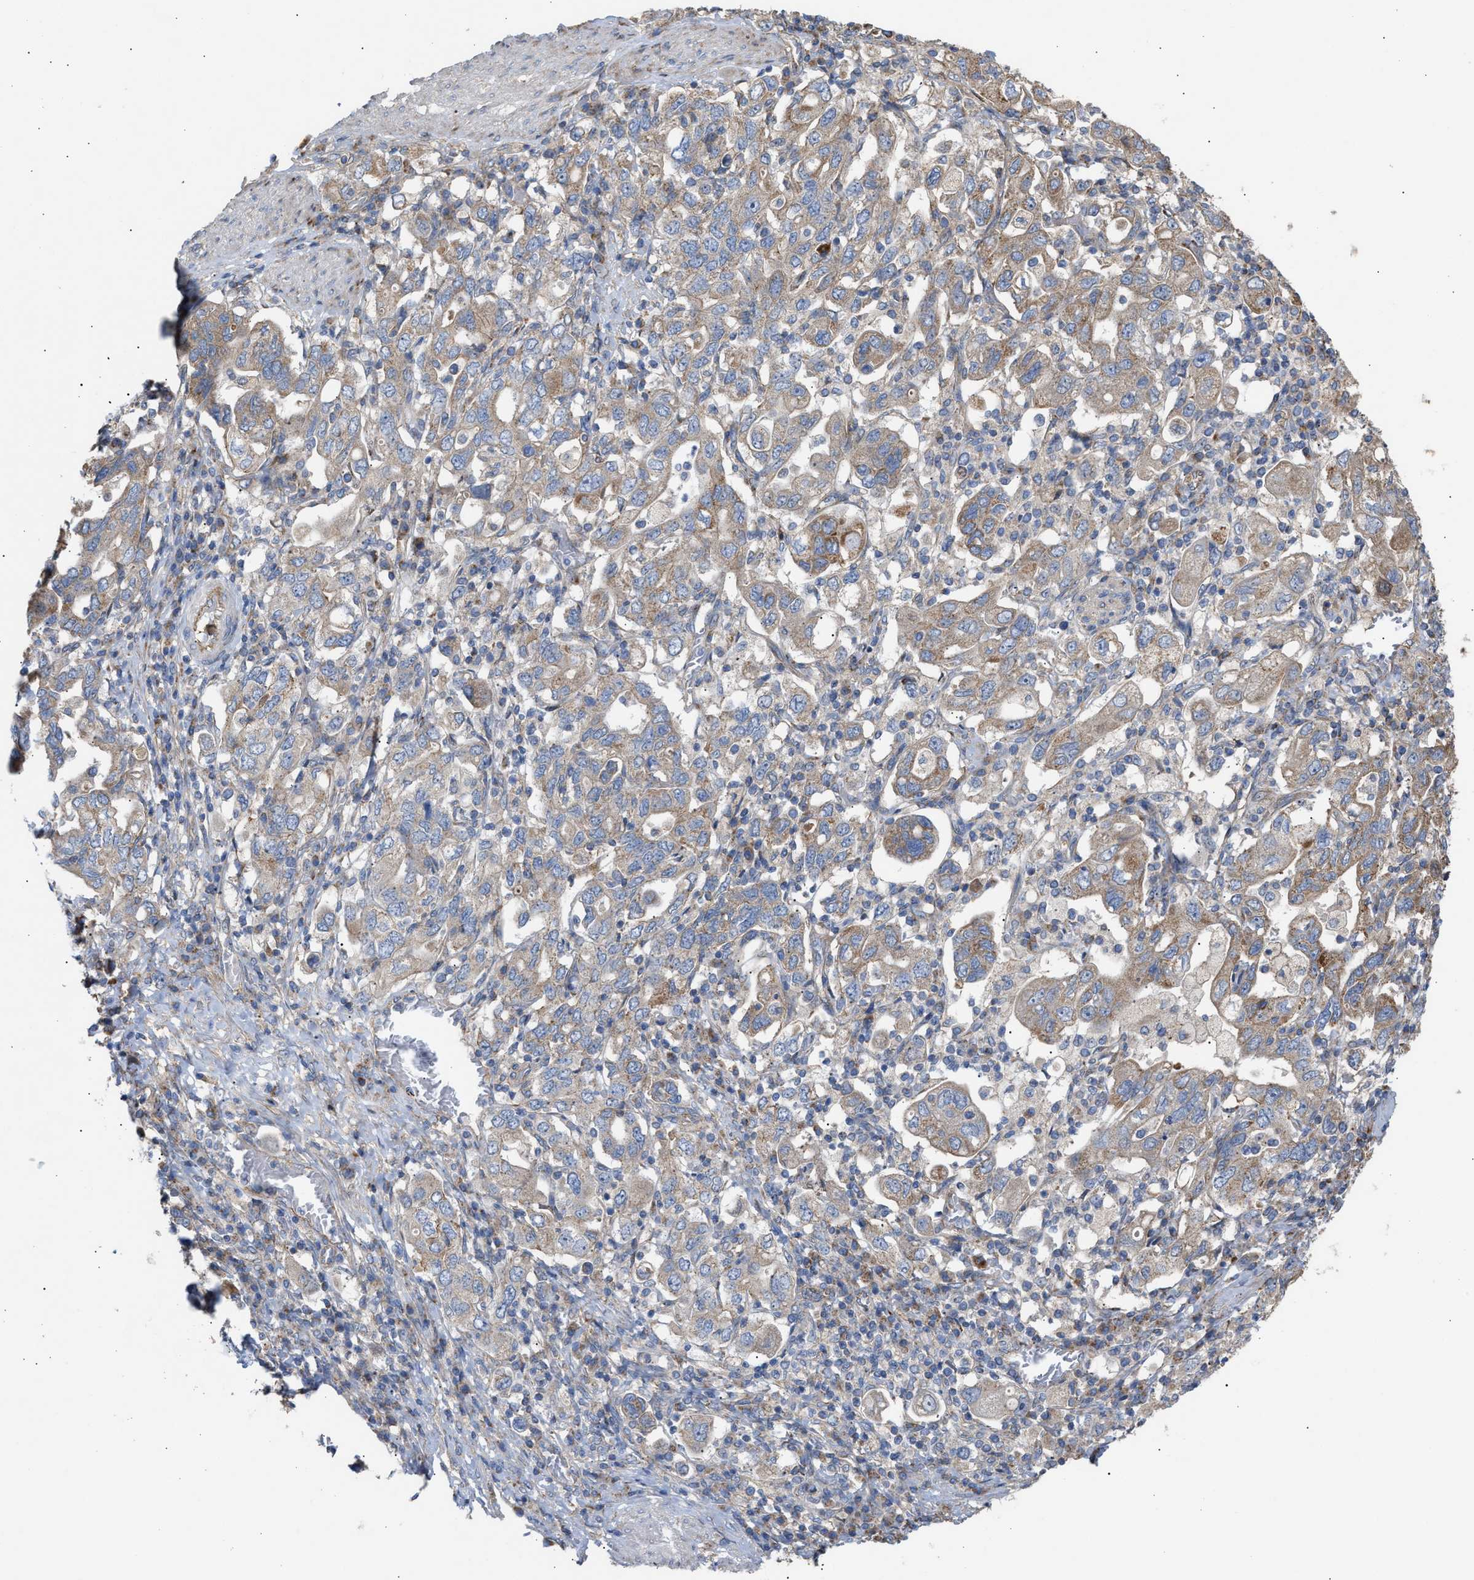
{"staining": {"intensity": "weak", "quantity": ">75%", "location": "cytoplasmic/membranous"}, "tissue": "stomach cancer", "cell_type": "Tumor cells", "image_type": "cancer", "snomed": [{"axis": "morphology", "description": "Adenocarcinoma, NOS"}, {"axis": "topography", "description": "Stomach, upper"}], "caption": "DAB (3,3'-diaminobenzidine) immunohistochemical staining of adenocarcinoma (stomach) displays weak cytoplasmic/membranous protein positivity in approximately >75% of tumor cells.", "gene": "OXSM", "patient": {"sex": "male", "age": 62}}